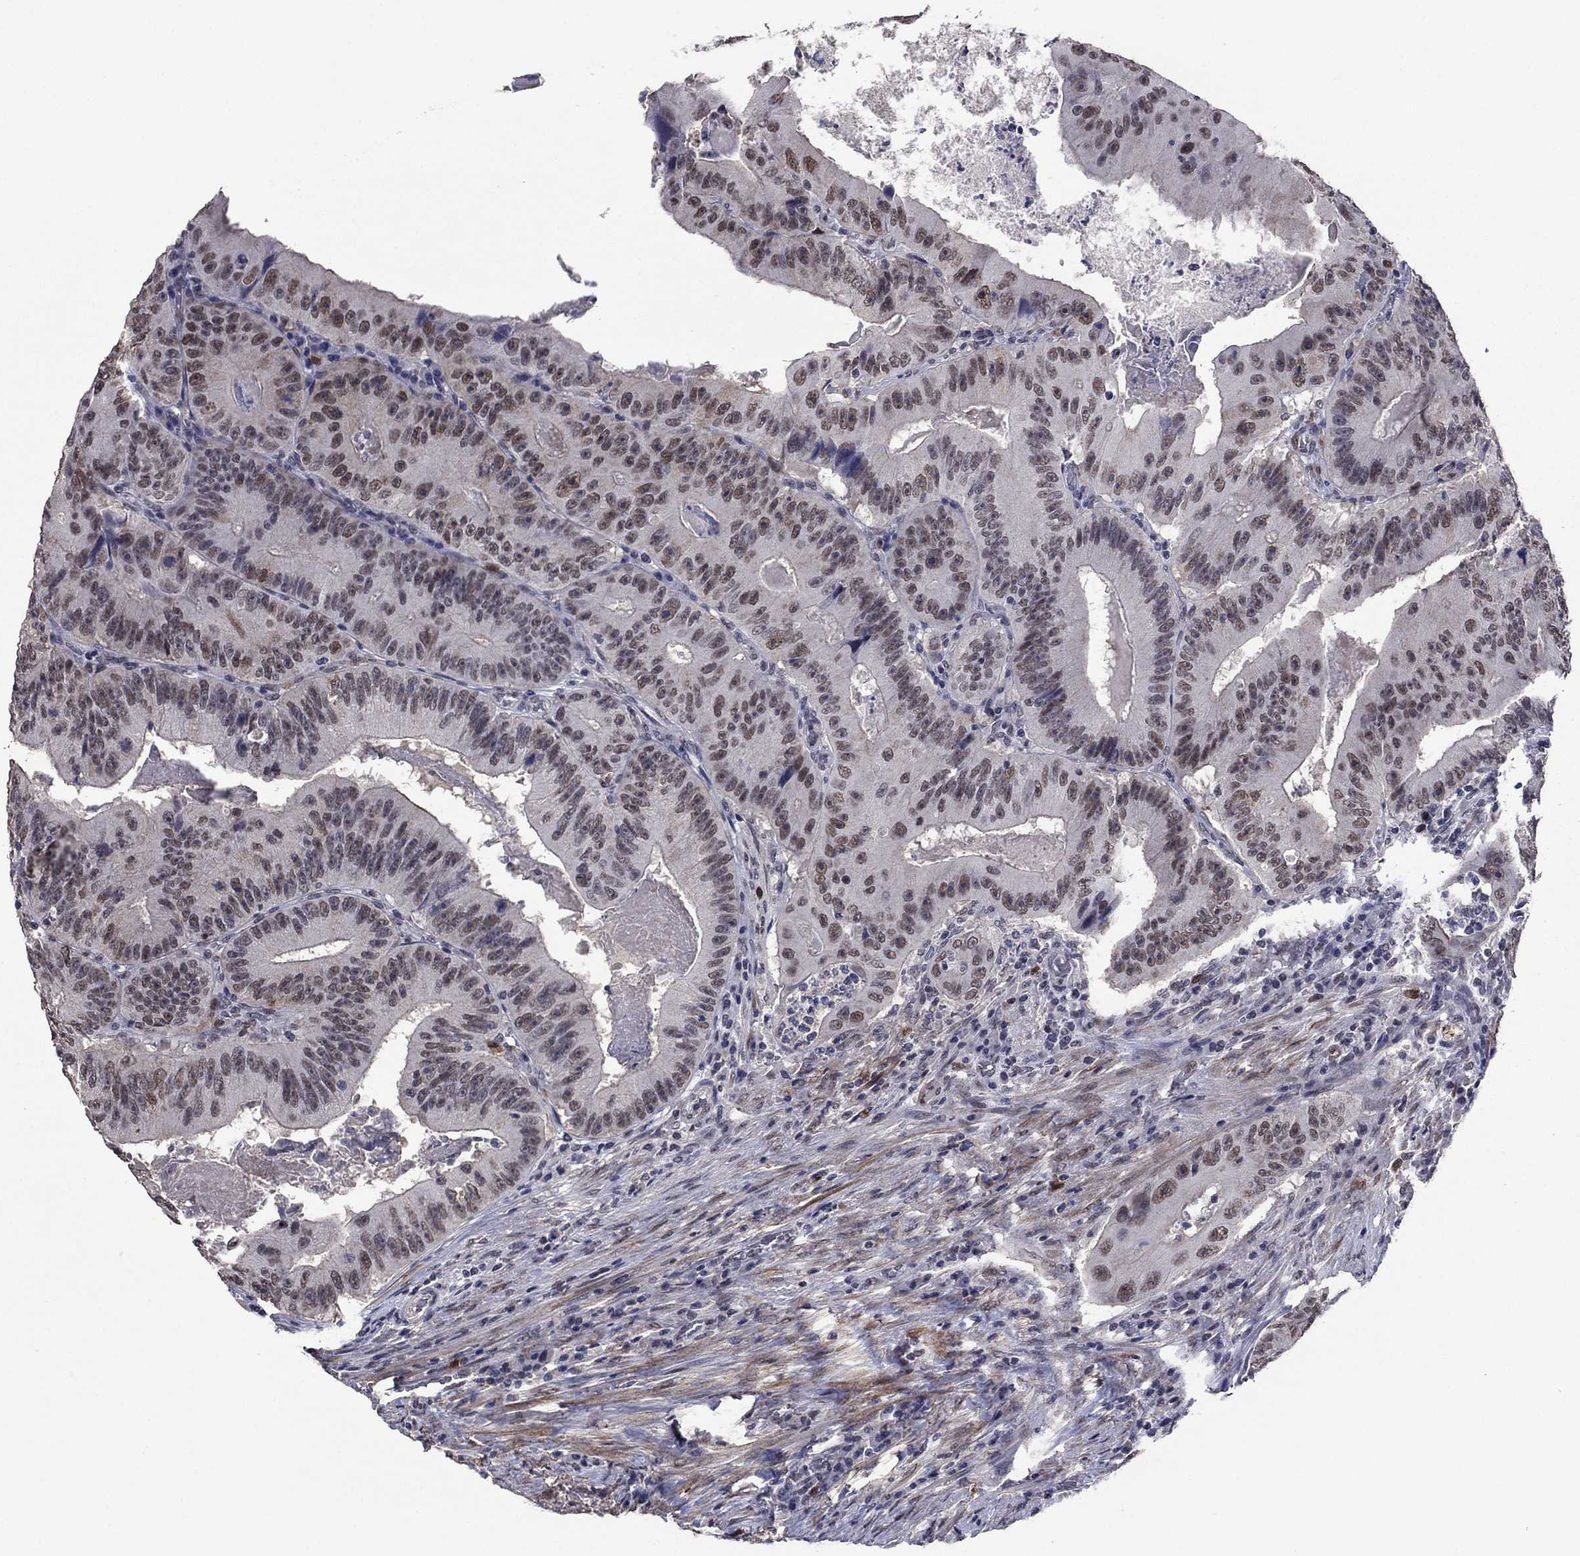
{"staining": {"intensity": "moderate", "quantity": "<25%", "location": "nuclear"}, "tissue": "colorectal cancer", "cell_type": "Tumor cells", "image_type": "cancer", "snomed": [{"axis": "morphology", "description": "Adenocarcinoma, NOS"}, {"axis": "topography", "description": "Colon"}], "caption": "IHC photomicrograph of neoplastic tissue: adenocarcinoma (colorectal) stained using immunohistochemistry (IHC) demonstrates low levels of moderate protein expression localized specifically in the nuclear of tumor cells, appearing as a nuclear brown color.", "gene": "TYMS", "patient": {"sex": "female", "age": 86}}